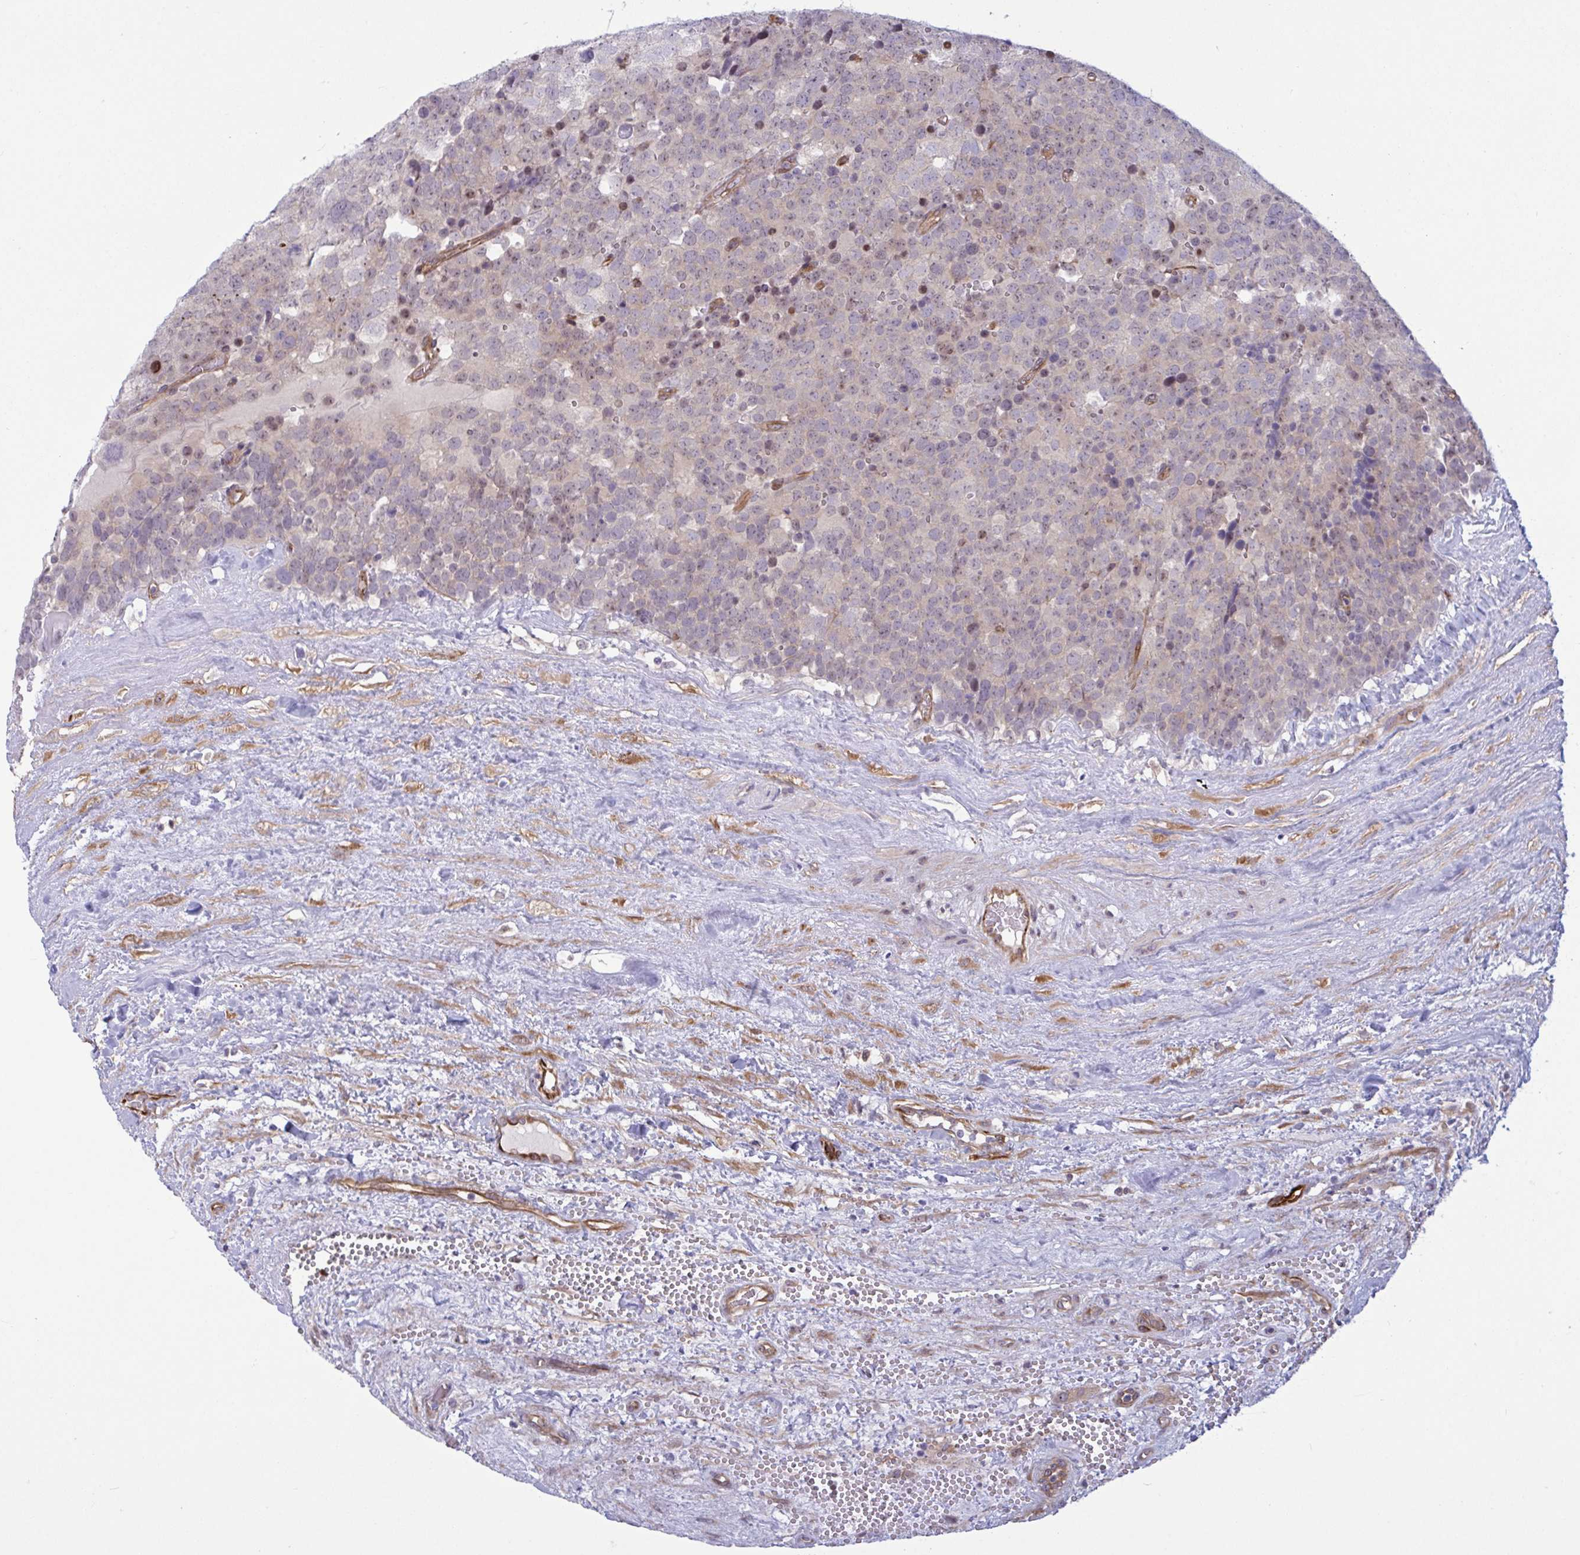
{"staining": {"intensity": "weak", "quantity": "<25%", "location": "cytoplasmic/membranous,nuclear"}, "tissue": "testis cancer", "cell_type": "Tumor cells", "image_type": "cancer", "snomed": [{"axis": "morphology", "description": "Seminoma, NOS"}, {"axis": "topography", "description": "Testis"}], "caption": "Immunohistochemistry of testis seminoma demonstrates no expression in tumor cells.", "gene": "PRRT4", "patient": {"sex": "male", "age": 71}}